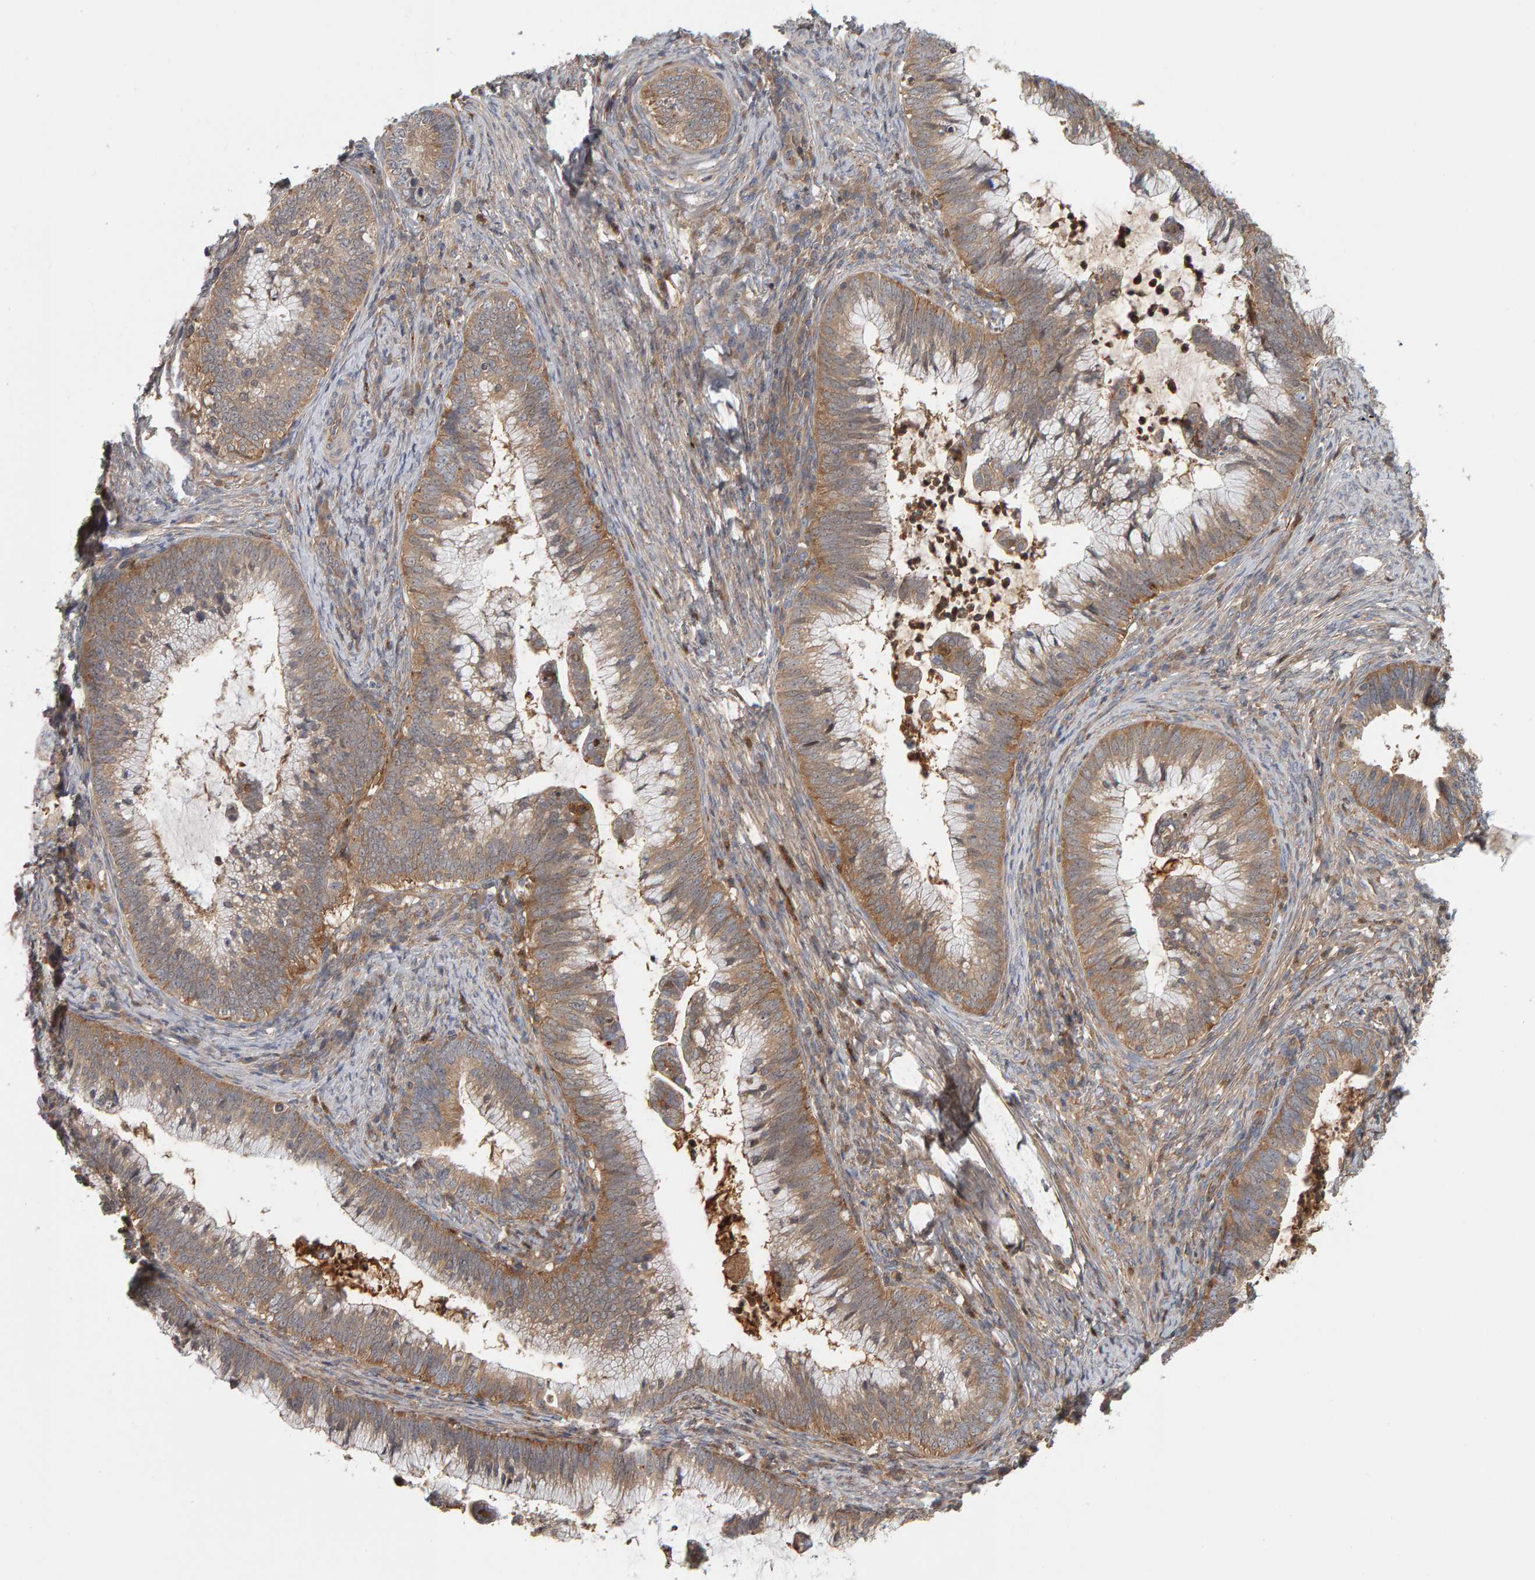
{"staining": {"intensity": "moderate", "quantity": ">75%", "location": "cytoplasmic/membranous"}, "tissue": "cervical cancer", "cell_type": "Tumor cells", "image_type": "cancer", "snomed": [{"axis": "morphology", "description": "Adenocarcinoma, NOS"}, {"axis": "topography", "description": "Cervix"}], "caption": "A medium amount of moderate cytoplasmic/membranous staining is present in approximately >75% of tumor cells in cervical adenocarcinoma tissue.", "gene": "C9orf72", "patient": {"sex": "female", "age": 36}}